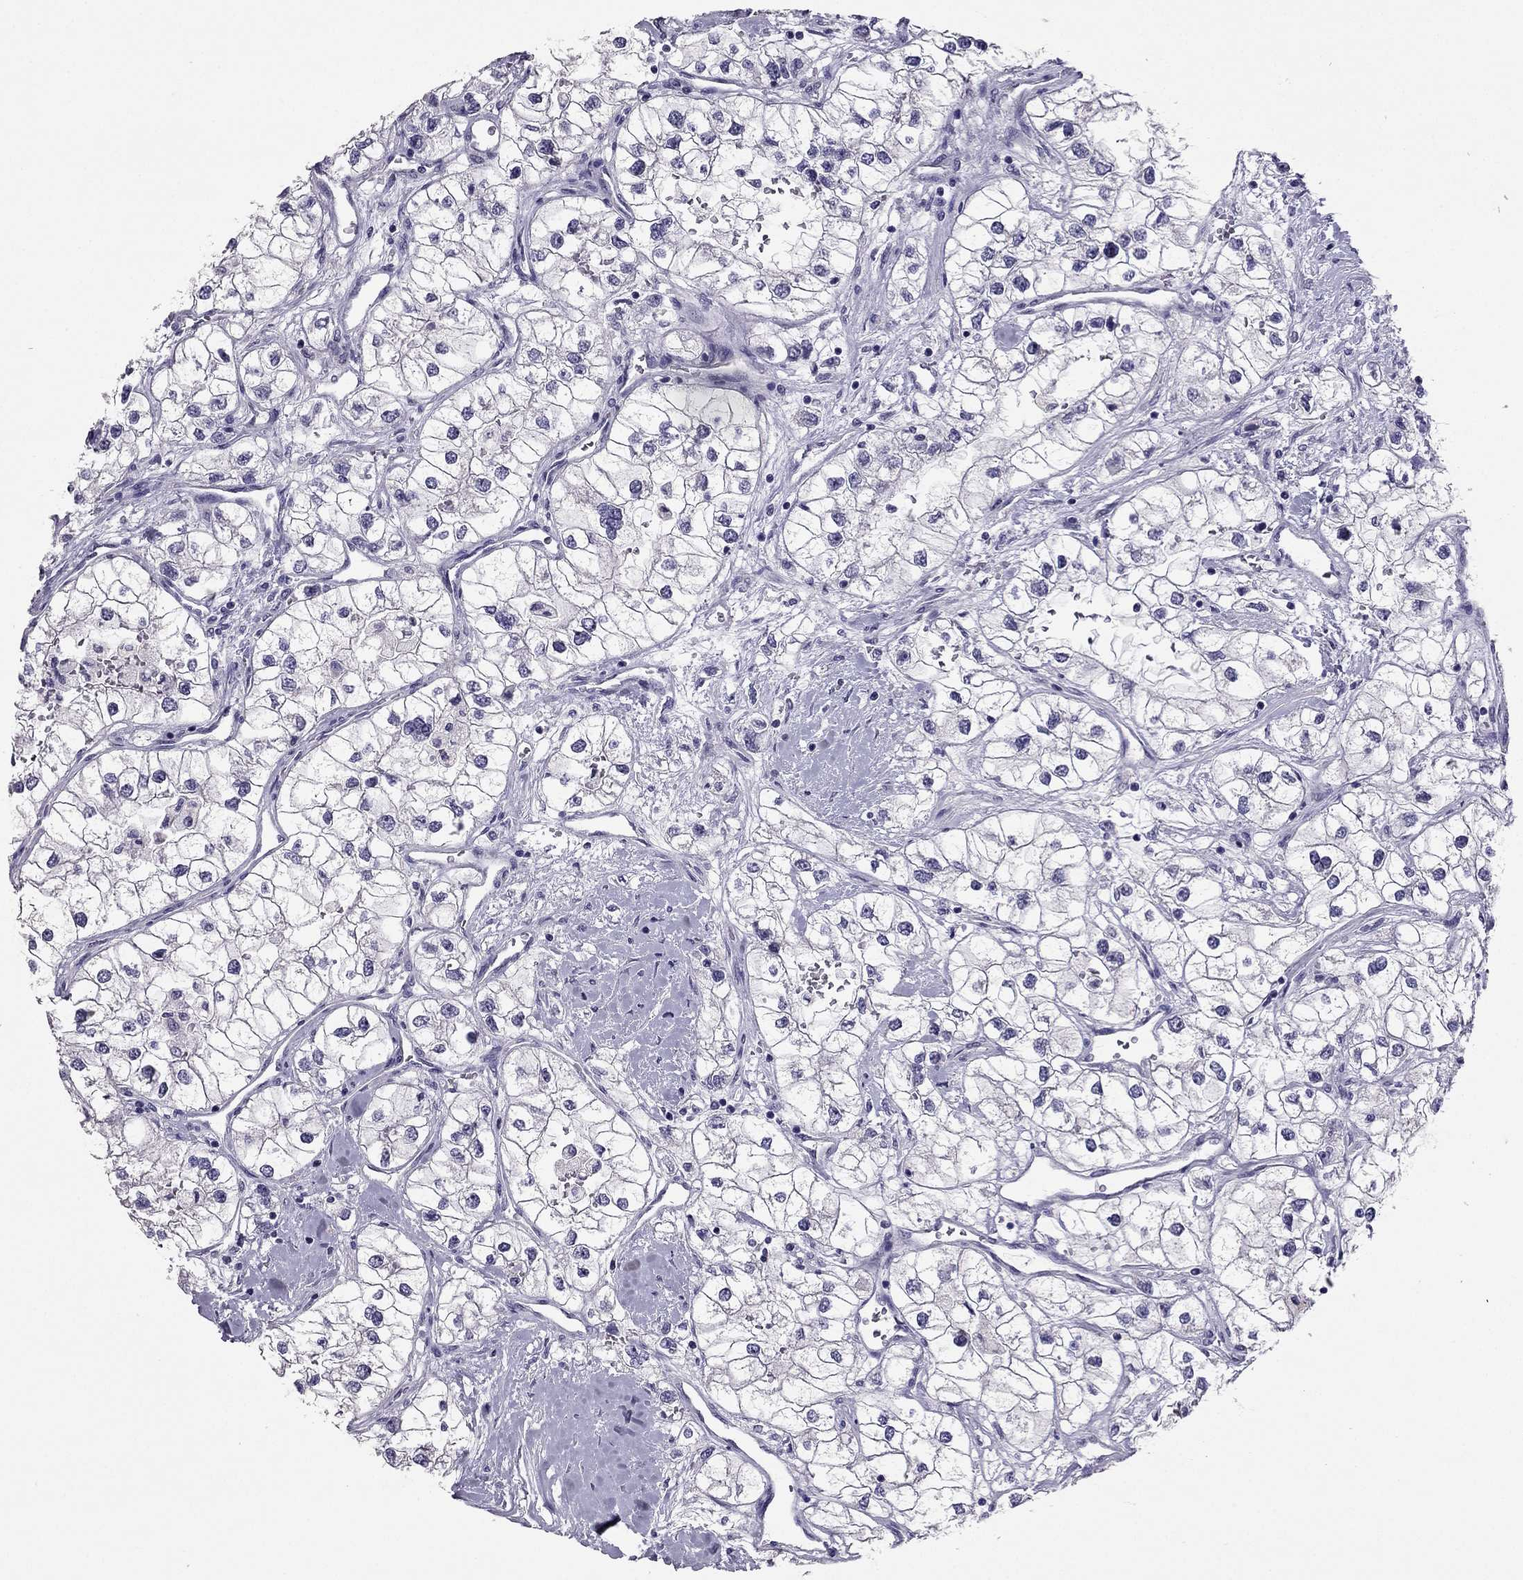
{"staining": {"intensity": "negative", "quantity": "none", "location": "none"}, "tissue": "renal cancer", "cell_type": "Tumor cells", "image_type": "cancer", "snomed": [{"axis": "morphology", "description": "Adenocarcinoma, NOS"}, {"axis": "topography", "description": "Kidney"}], "caption": "This is a micrograph of immunohistochemistry staining of renal cancer, which shows no staining in tumor cells. Brightfield microscopy of IHC stained with DAB (brown) and hematoxylin (blue), captured at high magnification.", "gene": "RHO", "patient": {"sex": "male", "age": 59}}